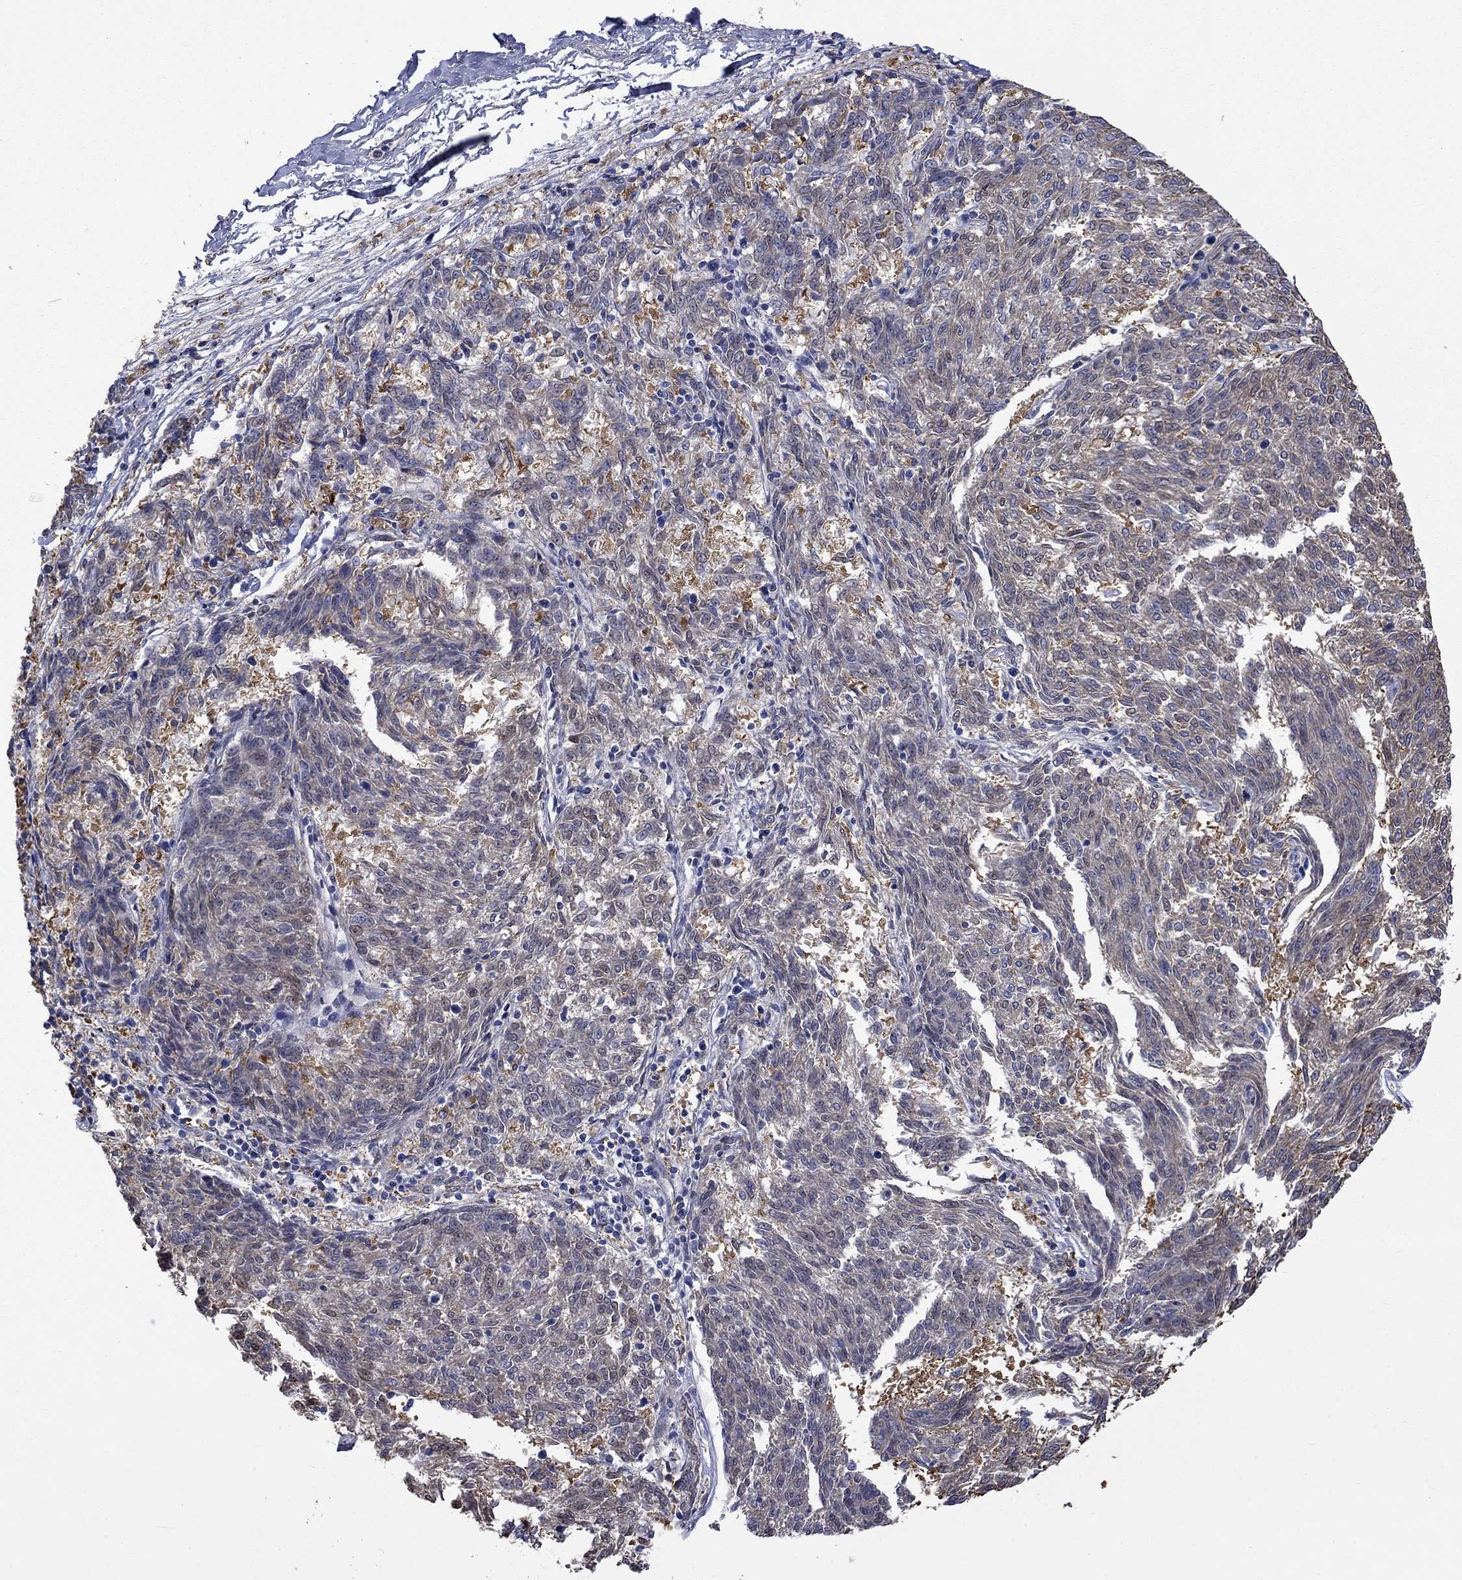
{"staining": {"intensity": "moderate", "quantity": "<25%", "location": "cytoplasmic/membranous"}, "tissue": "melanoma", "cell_type": "Tumor cells", "image_type": "cancer", "snomed": [{"axis": "morphology", "description": "Malignant melanoma, NOS"}, {"axis": "topography", "description": "Skin"}], "caption": "High-magnification brightfield microscopy of melanoma stained with DAB (3,3'-diaminobenzidine) (brown) and counterstained with hematoxylin (blue). tumor cells exhibit moderate cytoplasmic/membranous expression is present in approximately<25% of cells. (DAB IHC with brightfield microscopy, high magnification).", "gene": "CAMKK2", "patient": {"sex": "female", "age": 72}}